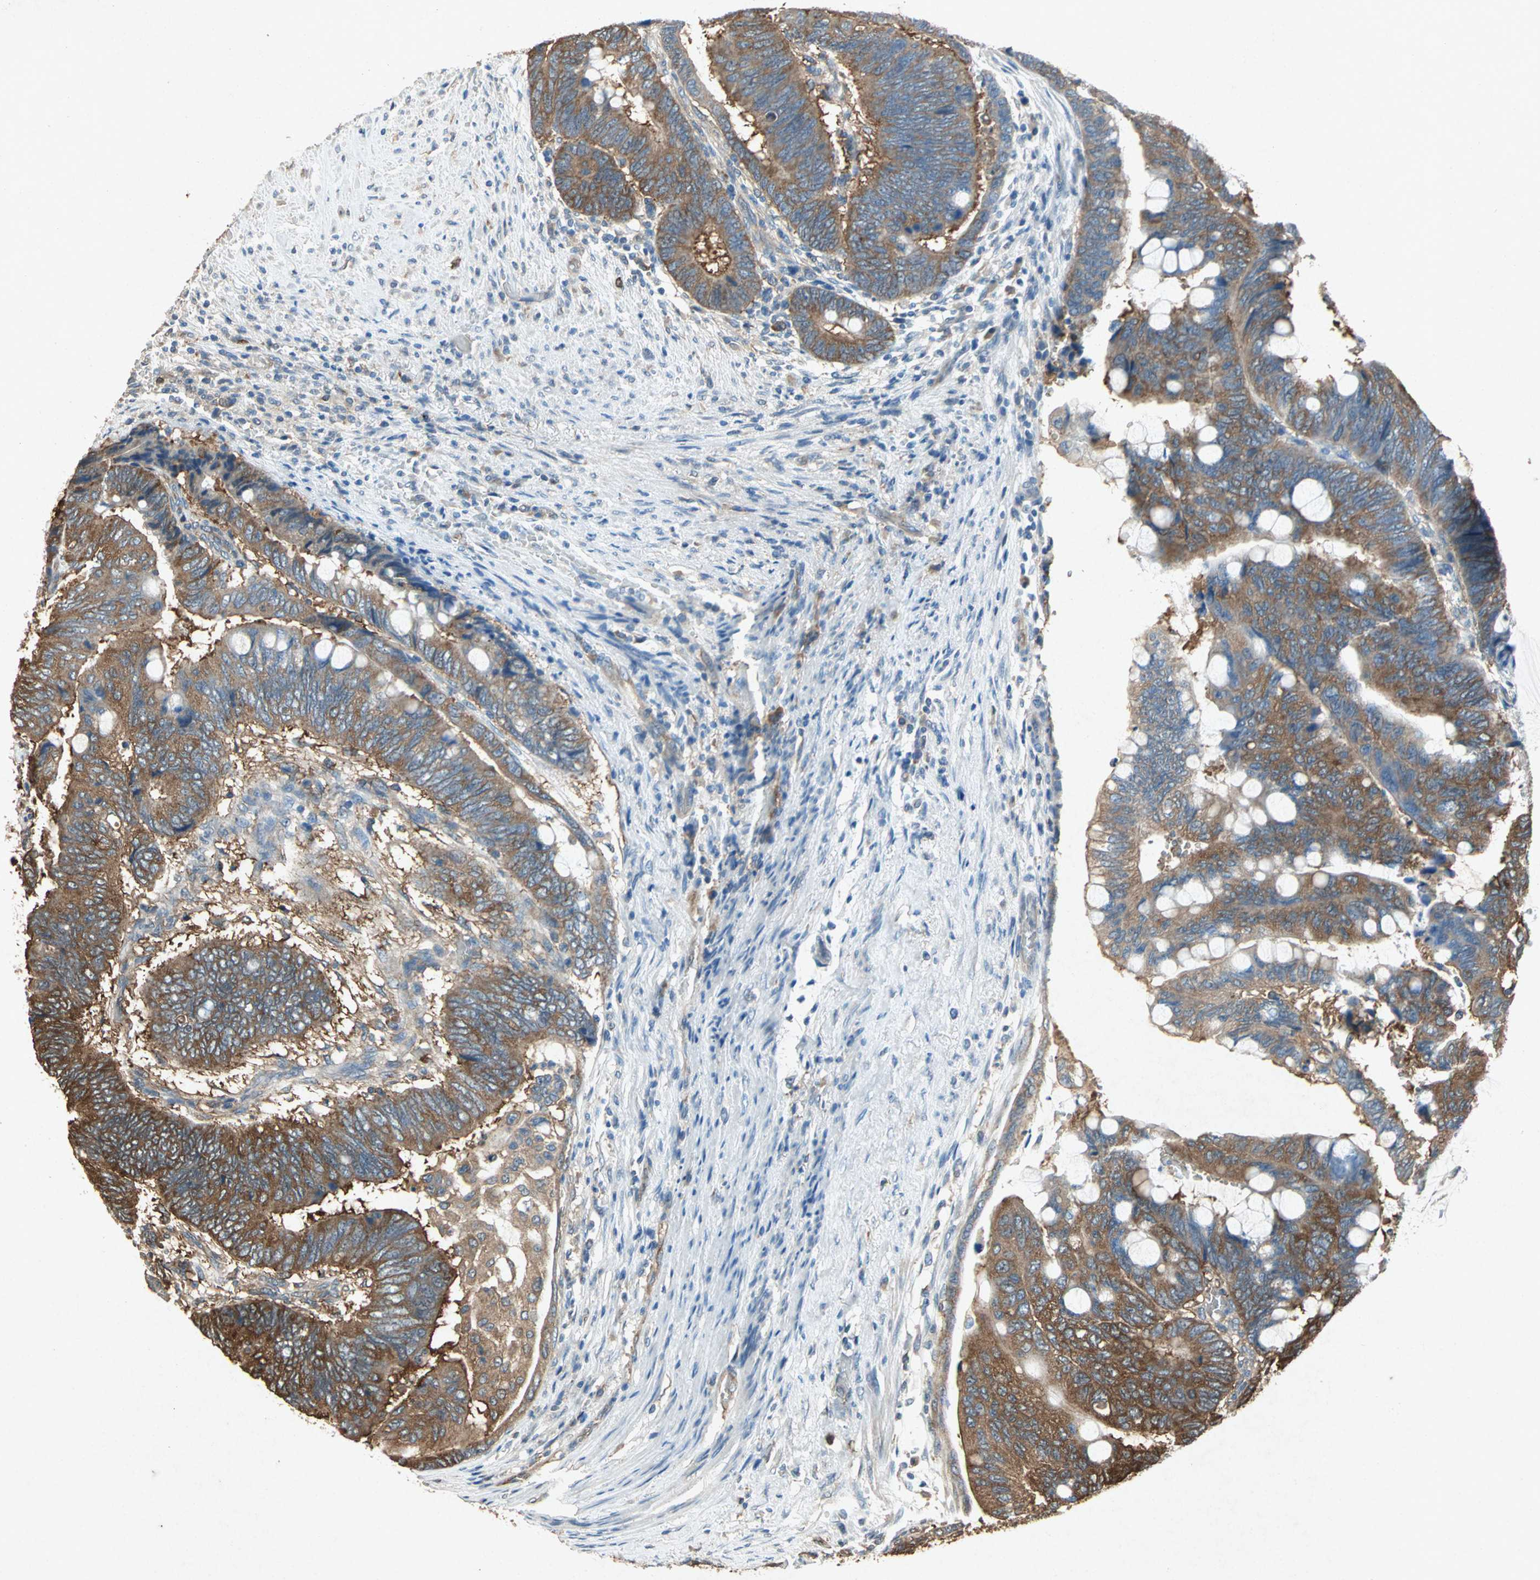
{"staining": {"intensity": "moderate", "quantity": ">75%", "location": "cytoplasmic/membranous"}, "tissue": "colorectal cancer", "cell_type": "Tumor cells", "image_type": "cancer", "snomed": [{"axis": "morphology", "description": "Normal tissue, NOS"}, {"axis": "morphology", "description": "Adenocarcinoma, NOS"}, {"axis": "topography", "description": "Rectum"}, {"axis": "topography", "description": "Peripheral nerve tissue"}], "caption": "Tumor cells exhibit medium levels of moderate cytoplasmic/membranous positivity in approximately >75% of cells in colorectal cancer (adenocarcinoma).", "gene": "HSP90AB1", "patient": {"sex": "male", "age": 92}}